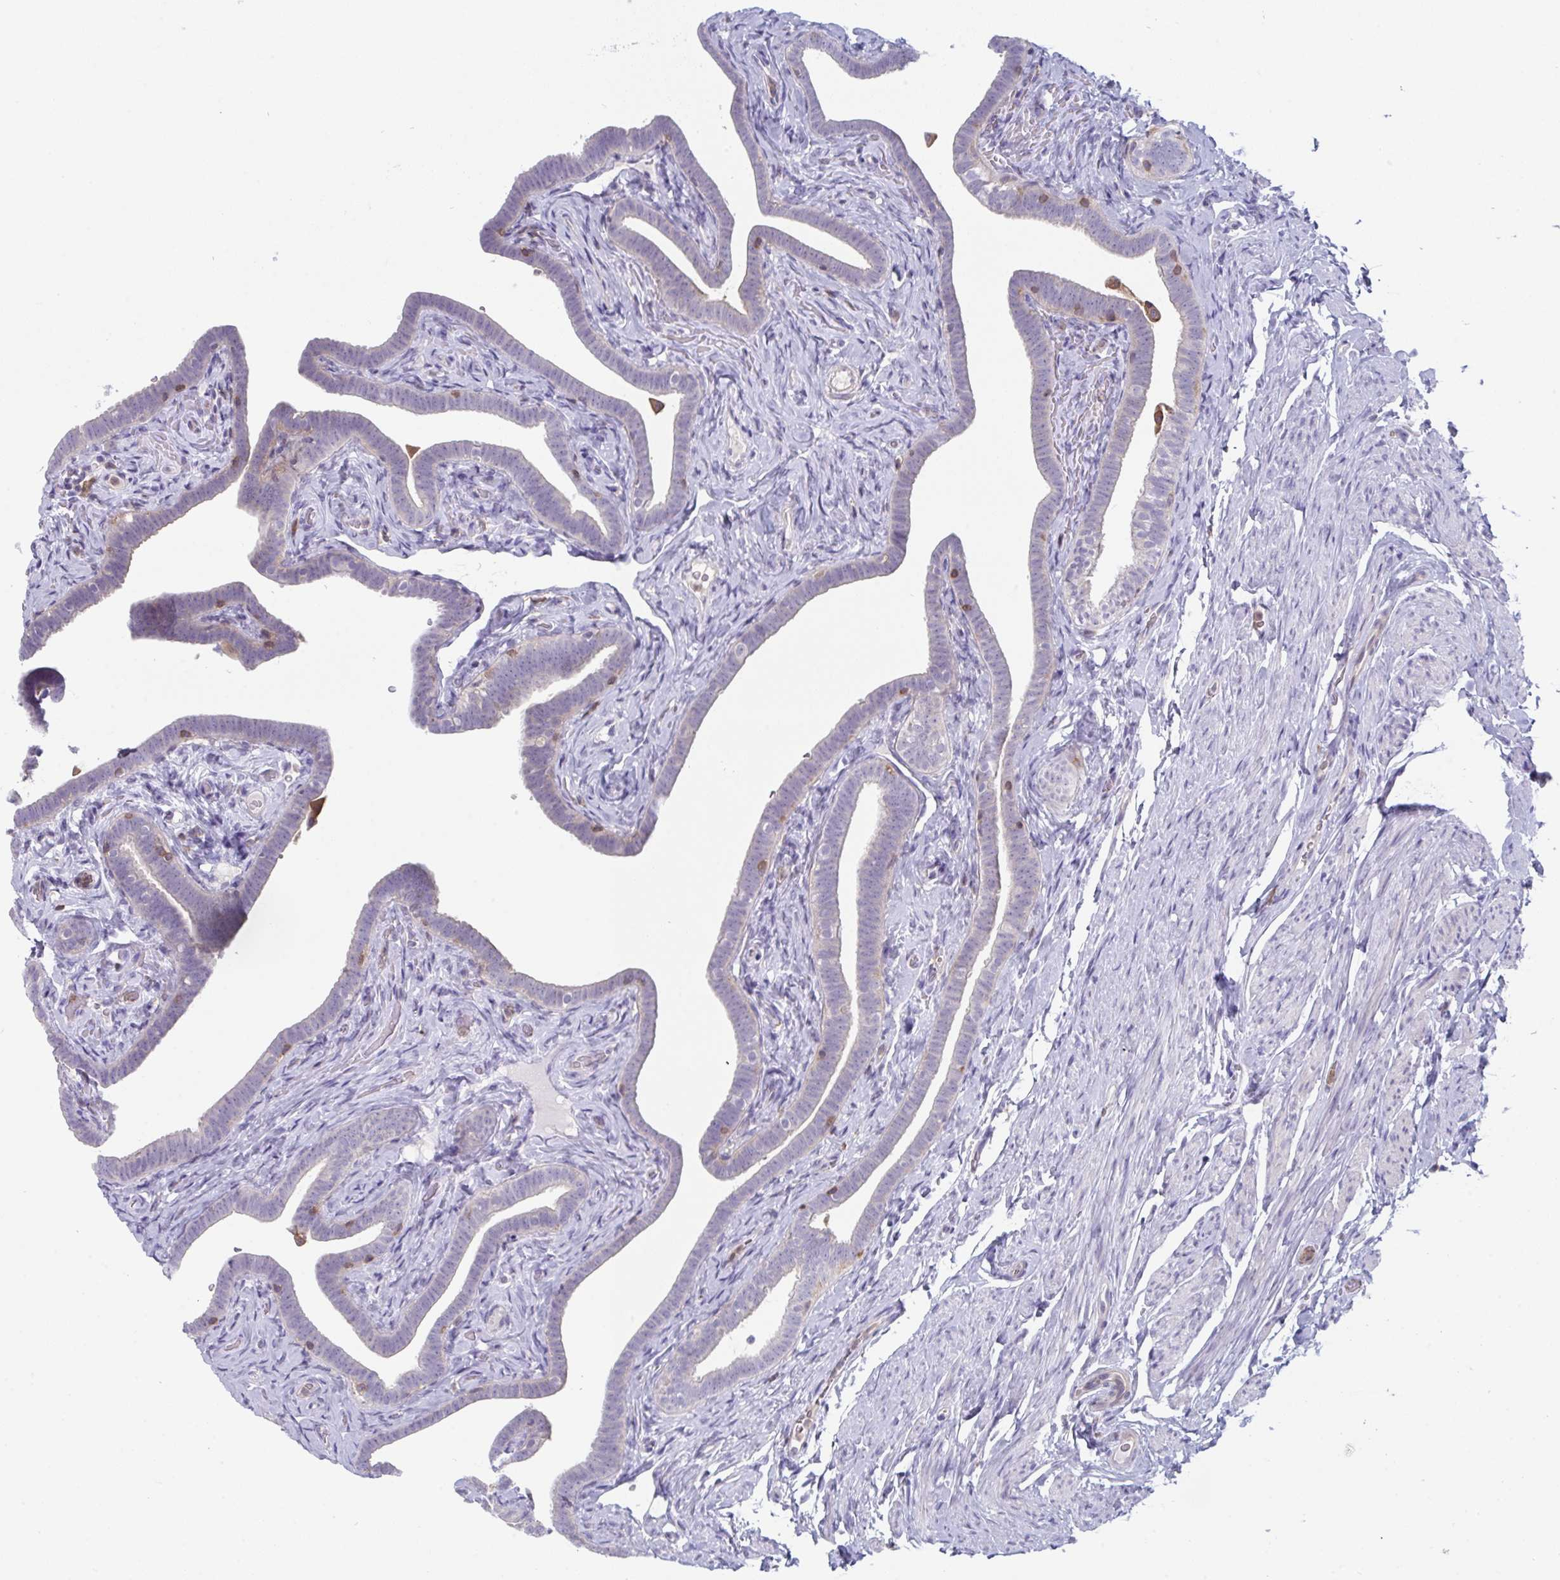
{"staining": {"intensity": "negative", "quantity": "none", "location": "none"}, "tissue": "fallopian tube", "cell_type": "Glandular cells", "image_type": "normal", "snomed": [{"axis": "morphology", "description": "Normal tissue, NOS"}, {"axis": "topography", "description": "Fallopian tube"}], "caption": "High power microscopy histopathology image of an immunohistochemistry image of unremarkable fallopian tube, revealing no significant staining in glandular cells.", "gene": "DISP2", "patient": {"sex": "female", "age": 69}}